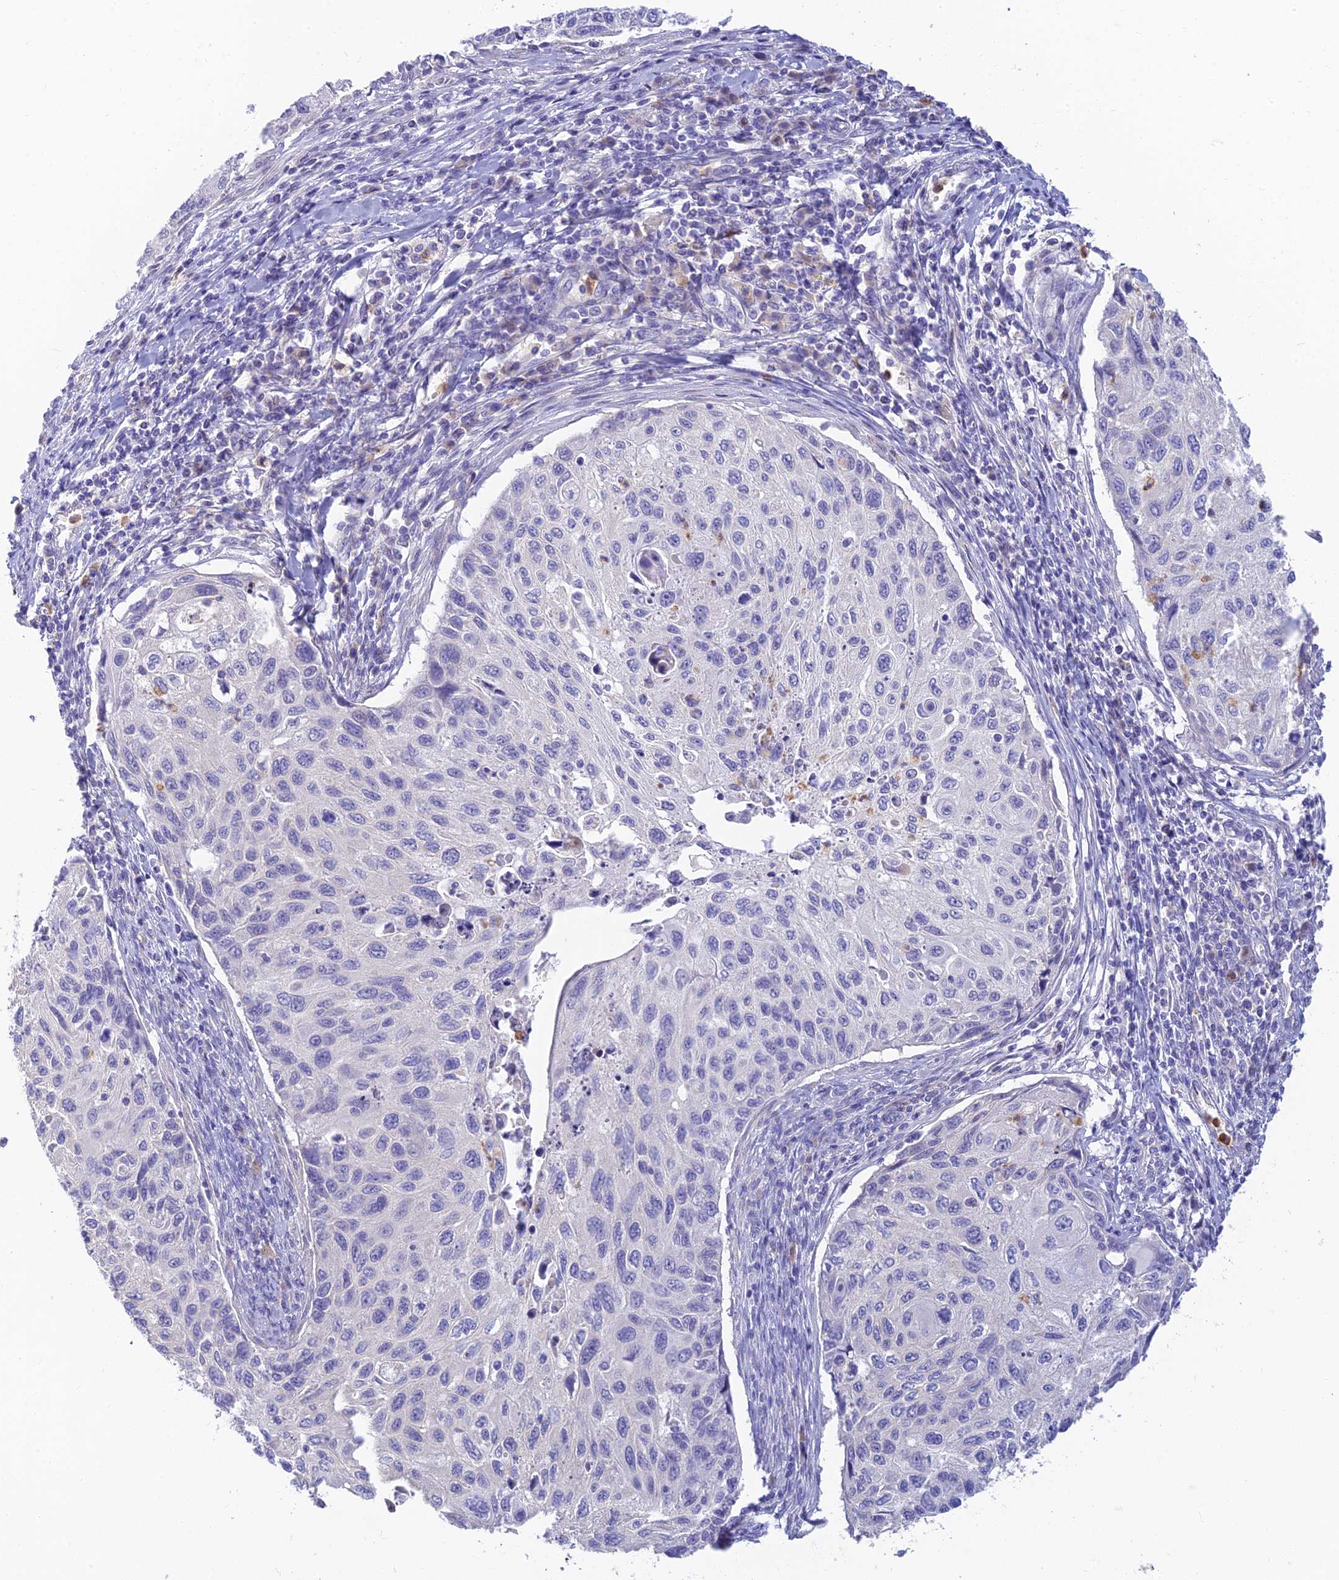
{"staining": {"intensity": "negative", "quantity": "none", "location": "none"}, "tissue": "cervical cancer", "cell_type": "Tumor cells", "image_type": "cancer", "snomed": [{"axis": "morphology", "description": "Squamous cell carcinoma, NOS"}, {"axis": "topography", "description": "Cervix"}], "caption": "Tumor cells are negative for protein expression in human squamous cell carcinoma (cervical).", "gene": "INTS13", "patient": {"sex": "female", "age": 70}}